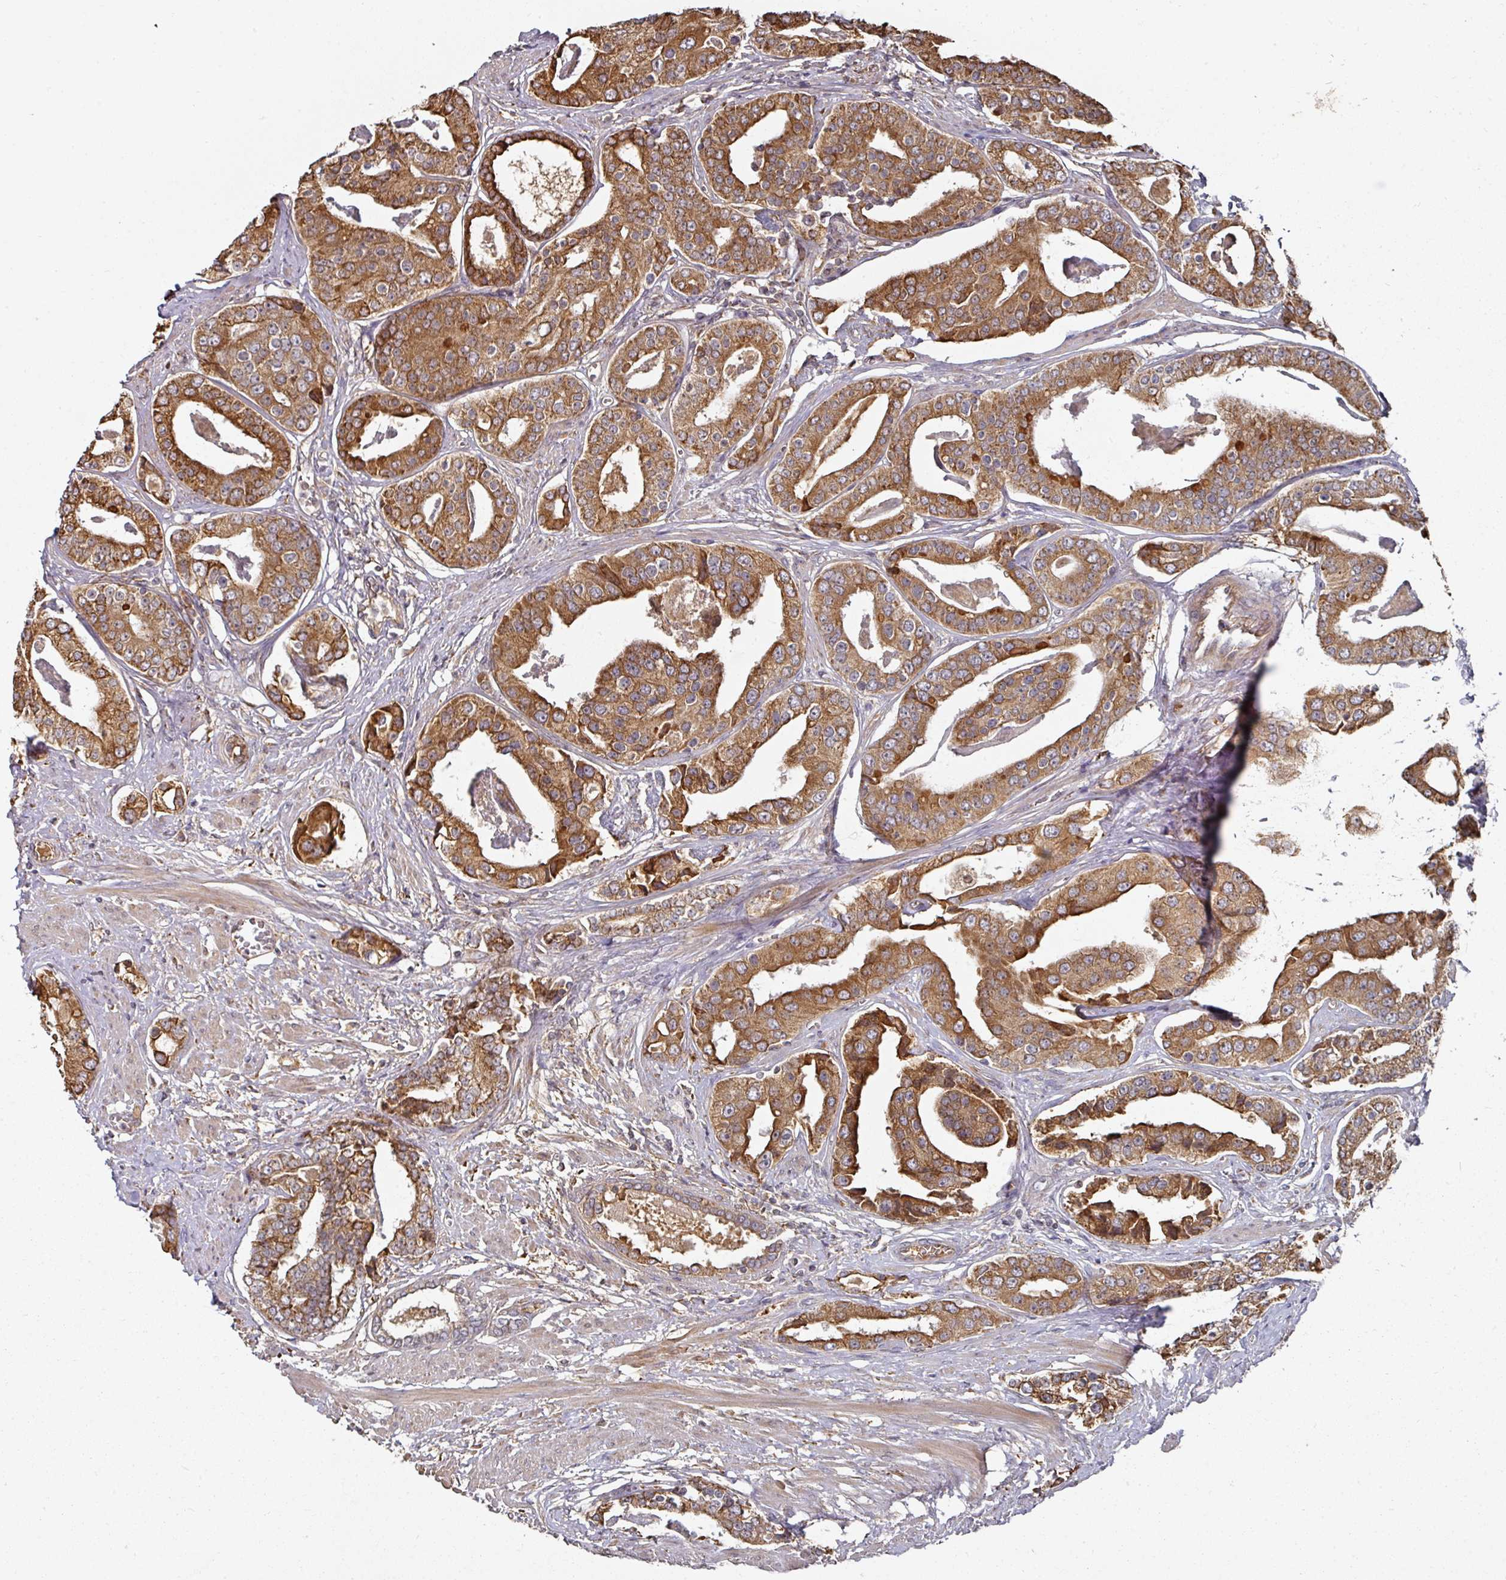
{"staining": {"intensity": "strong", "quantity": ">75%", "location": "cytoplasmic/membranous"}, "tissue": "prostate cancer", "cell_type": "Tumor cells", "image_type": "cancer", "snomed": [{"axis": "morphology", "description": "Adenocarcinoma, High grade"}, {"axis": "topography", "description": "Prostate"}], "caption": "Immunohistochemical staining of human prostate cancer (high-grade adenocarcinoma) displays high levels of strong cytoplasmic/membranous protein expression in approximately >75% of tumor cells. Using DAB (brown) and hematoxylin (blue) stains, captured at high magnification using brightfield microscopy.", "gene": "CEP95", "patient": {"sex": "male", "age": 71}}